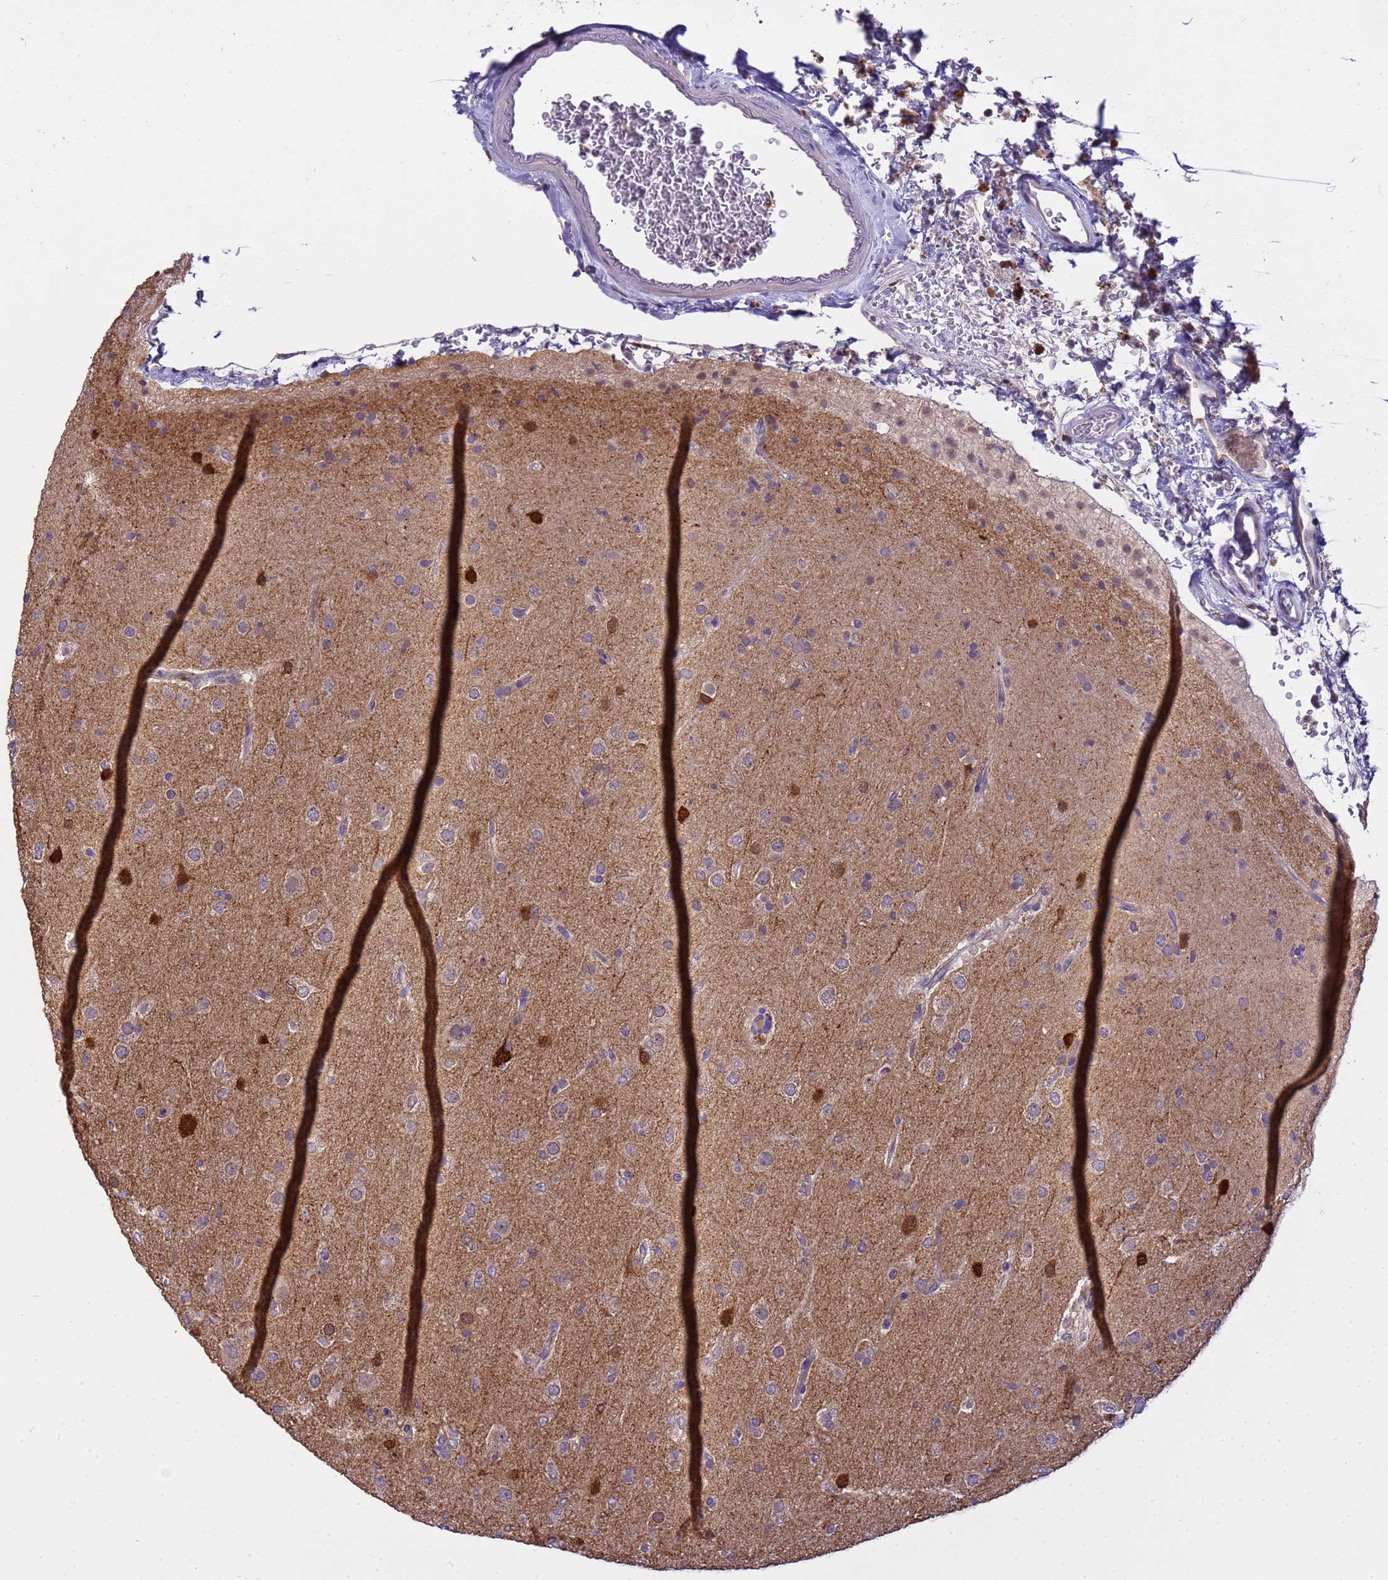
{"staining": {"intensity": "negative", "quantity": "none", "location": "none"}, "tissue": "glioma", "cell_type": "Tumor cells", "image_type": "cancer", "snomed": [{"axis": "morphology", "description": "Glioma, malignant, Low grade"}, {"axis": "topography", "description": "Brain"}], "caption": "Immunohistochemistry micrograph of glioma stained for a protein (brown), which exhibits no expression in tumor cells. (DAB (3,3'-diaminobenzidine) immunohistochemistry (IHC) with hematoxylin counter stain).", "gene": "PLCXD3", "patient": {"sex": "male", "age": 65}}